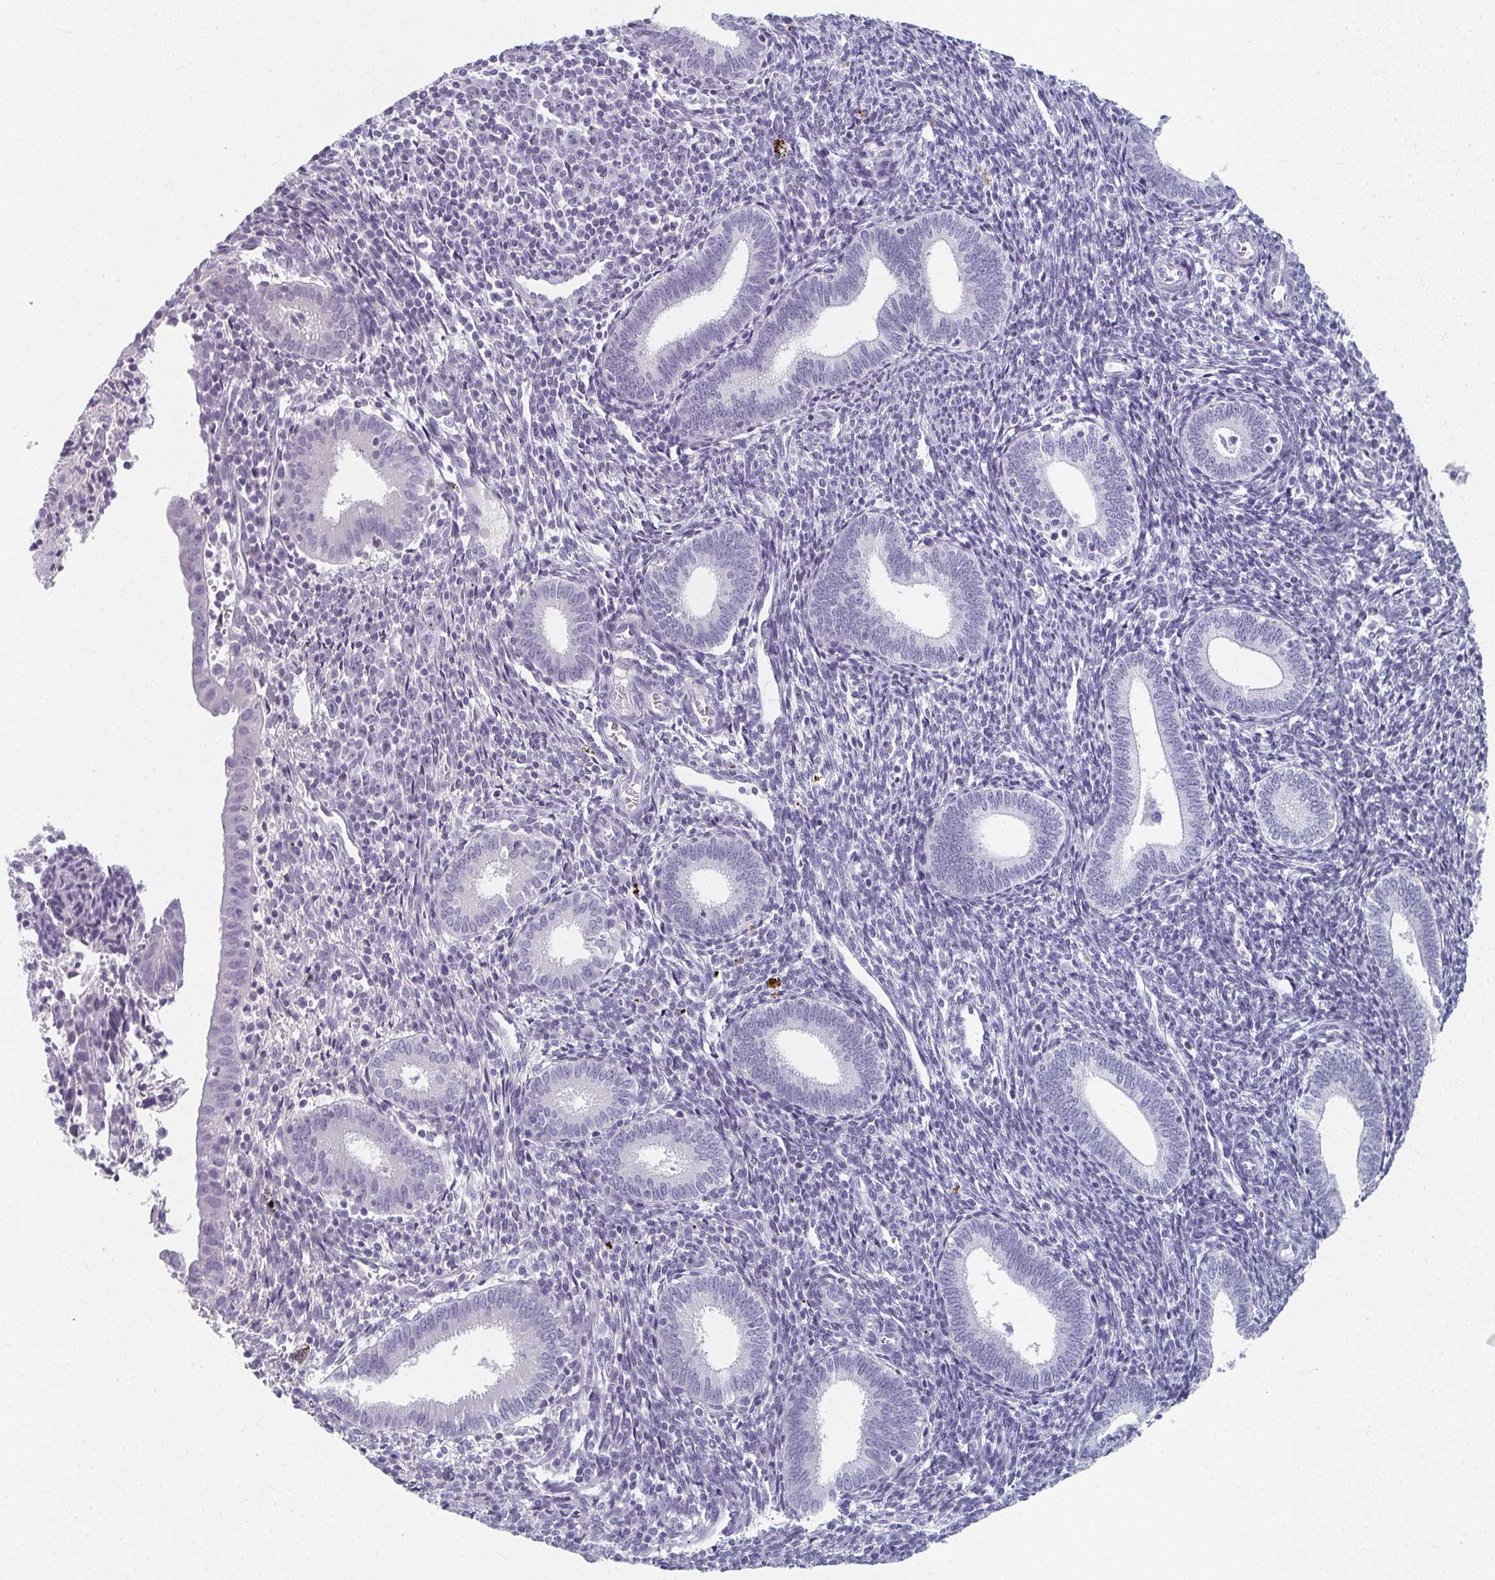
{"staining": {"intensity": "negative", "quantity": "none", "location": "none"}, "tissue": "endometrium", "cell_type": "Cells in endometrial stroma", "image_type": "normal", "snomed": [{"axis": "morphology", "description": "Normal tissue, NOS"}, {"axis": "topography", "description": "Endometrium"}], "caption": "A photomicrograph of human endometrium is negative for staining in cells in endometrial stroma. (DAB immunohistochemistry (IHC) with hematoxylin counter stain).", "gene": "CAMKV", "patient": {"sex": "female", "age": 41}}